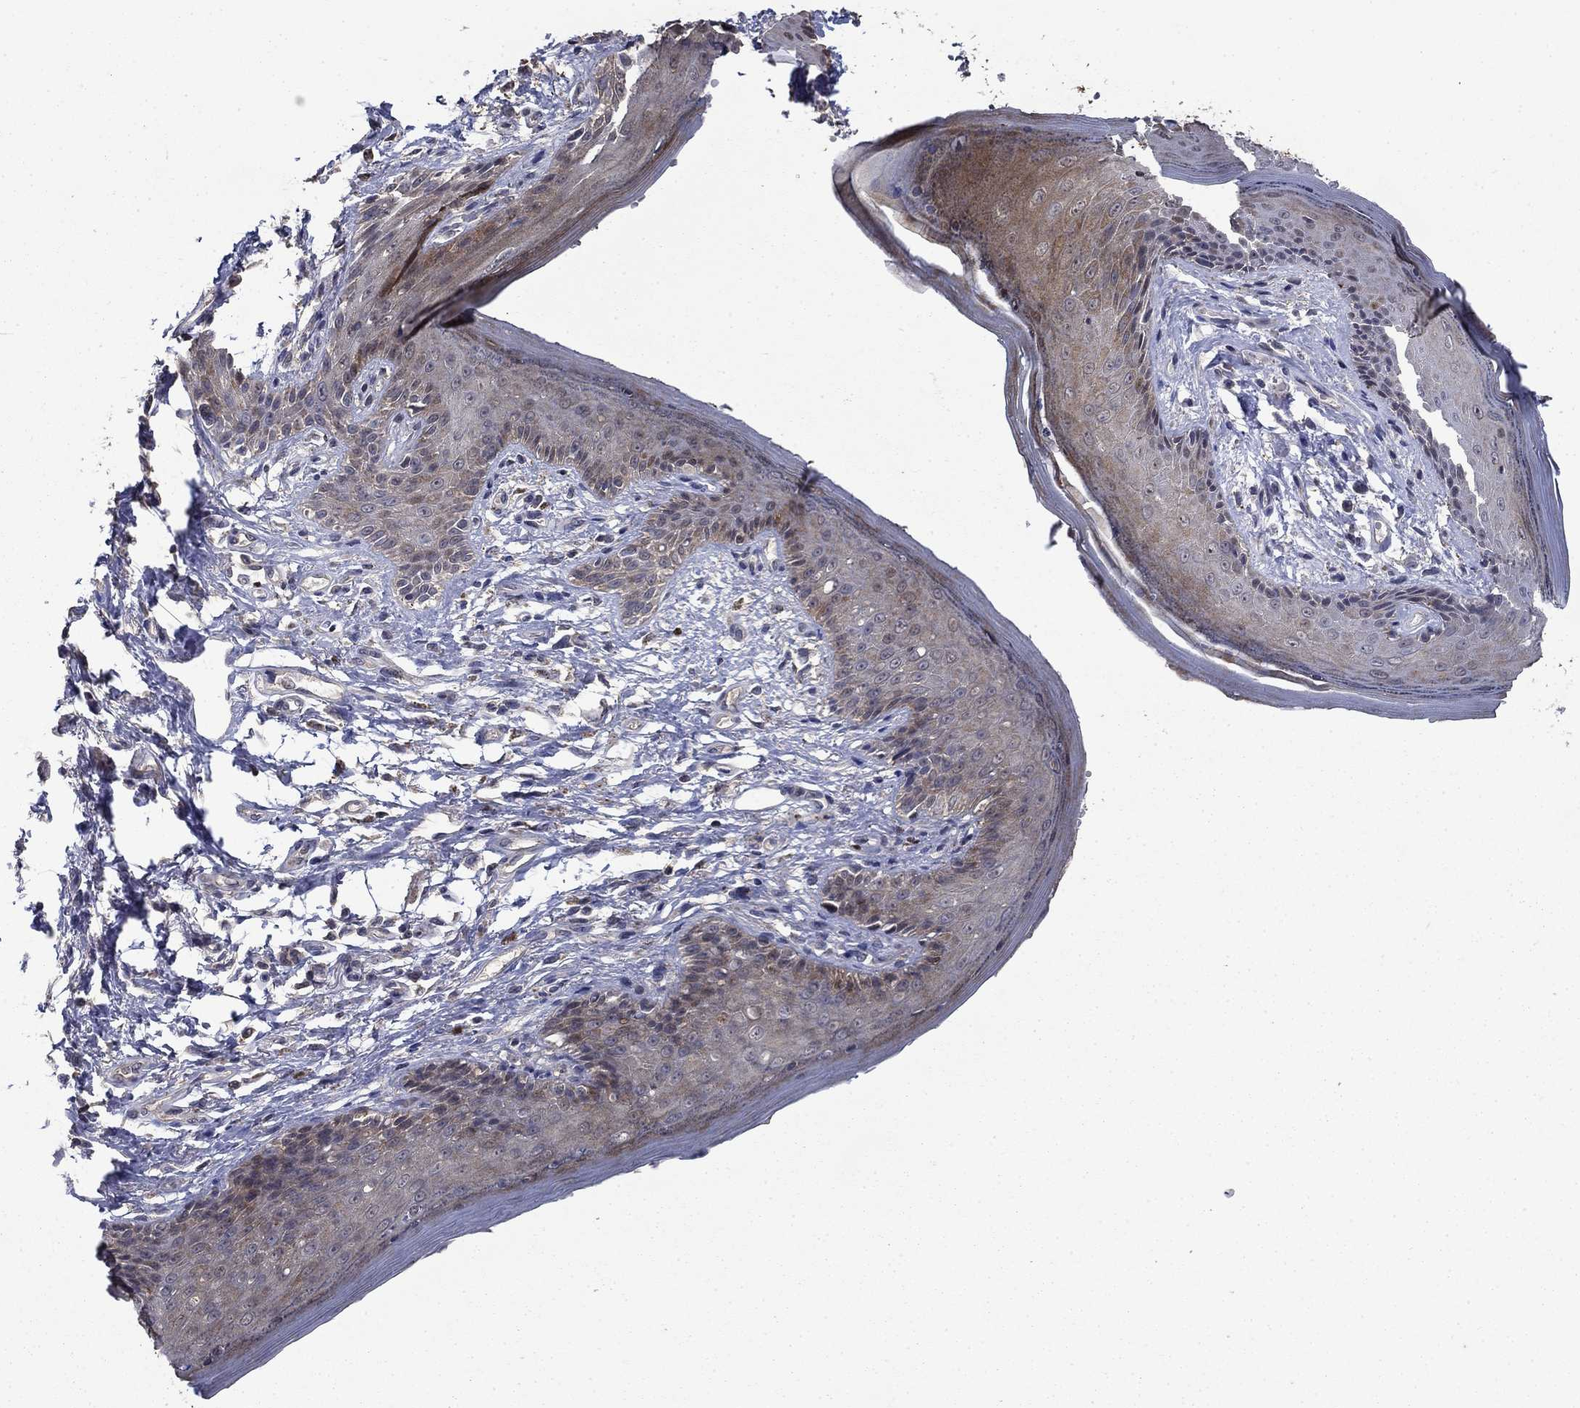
{"staining": {"intensity": "moderate", "quantity": "25%-75%", "location": "cytoplasmic/membranous"}, "tissue": "skin", "cell_type": "Epidermal cells", "image_type": "normal", "snomed": [{"axis": "morphology", "description": "Normal tissue, NOS"}, {"axis": "morphology", "description": "Adenocarcinoma, NOS"}, {"axis": "topography", "description": "Rectum"}, {"axis": "topography", "description": "Anal"}], "caption": "Immunohistochemical staining of normal human skin displays moderate cytoplasmic/membranous protein staining in about 25%-75% of epidermal cells.", "gene": "DVL1", "patient": {"sex": "female", "age": 68}}